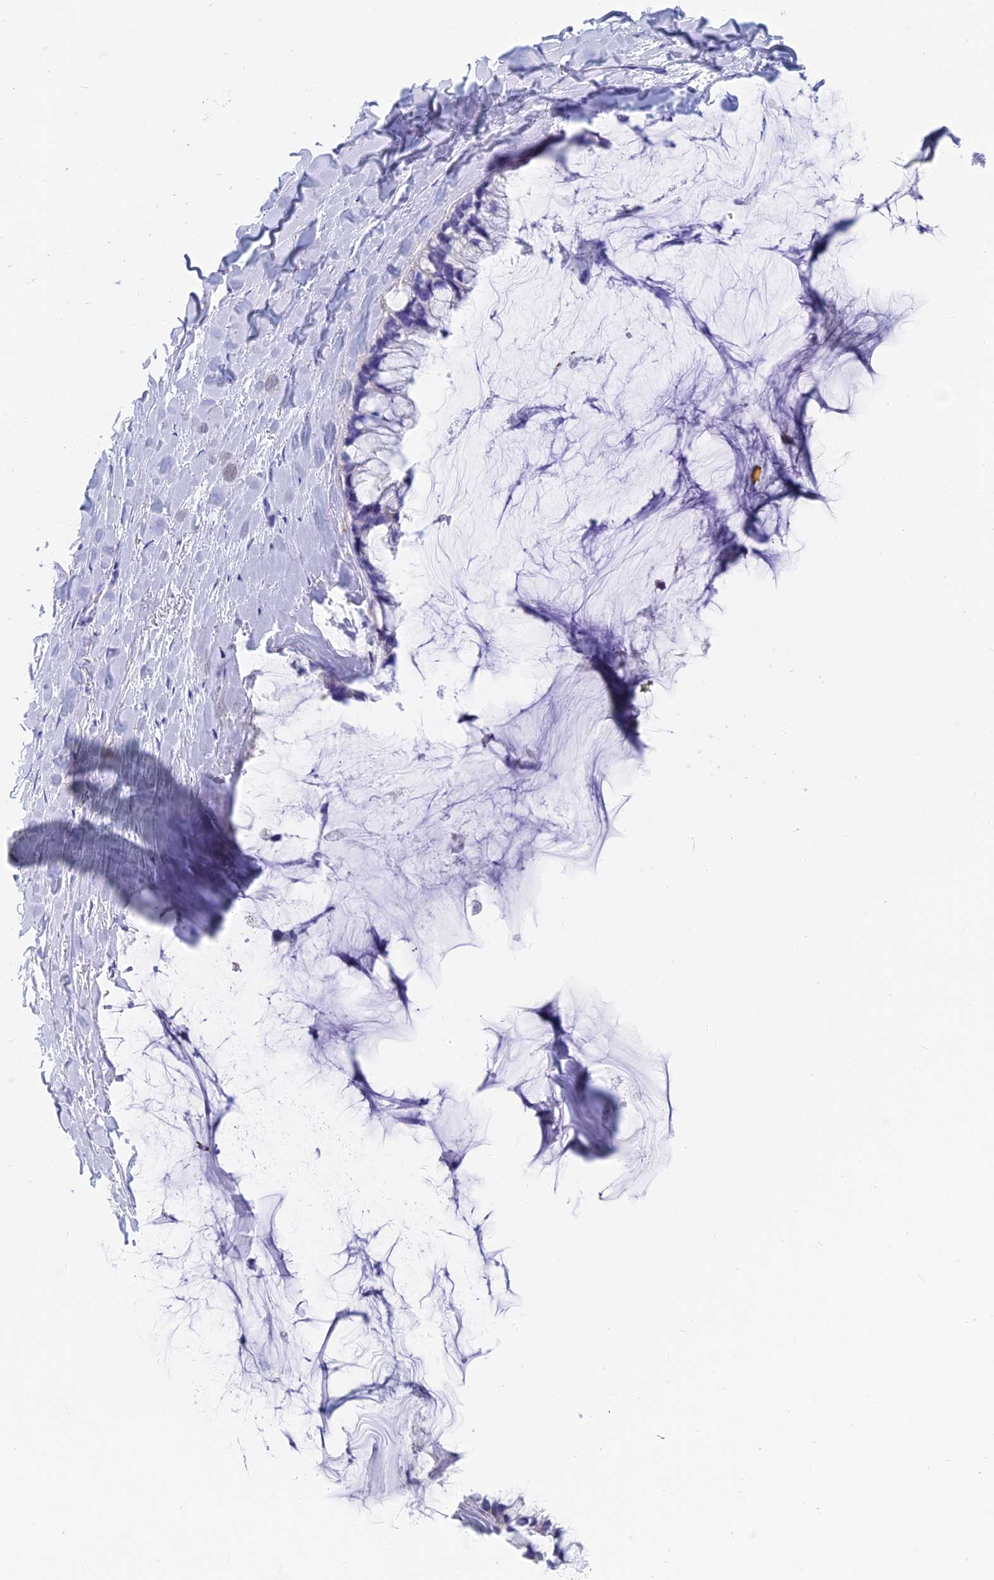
{"staining": {"intensity": "negative", "quantity": "none", "location": "none"}, "tissue": "ovarian cancer", "cell_type": "Tumor cells", "image_type": "cancer", "snomed": [{"axis": "morphology", "description": "Cystadenocarcinoma, mucinous, NOS"}, {"axis": "topography", "description": "Ovary"}], "caption": "A micrograph of human ovarian cancer is negative for staining in tumor cells.", "gene": "CAPS", "patient": {"sex": "female", "age": 39}}